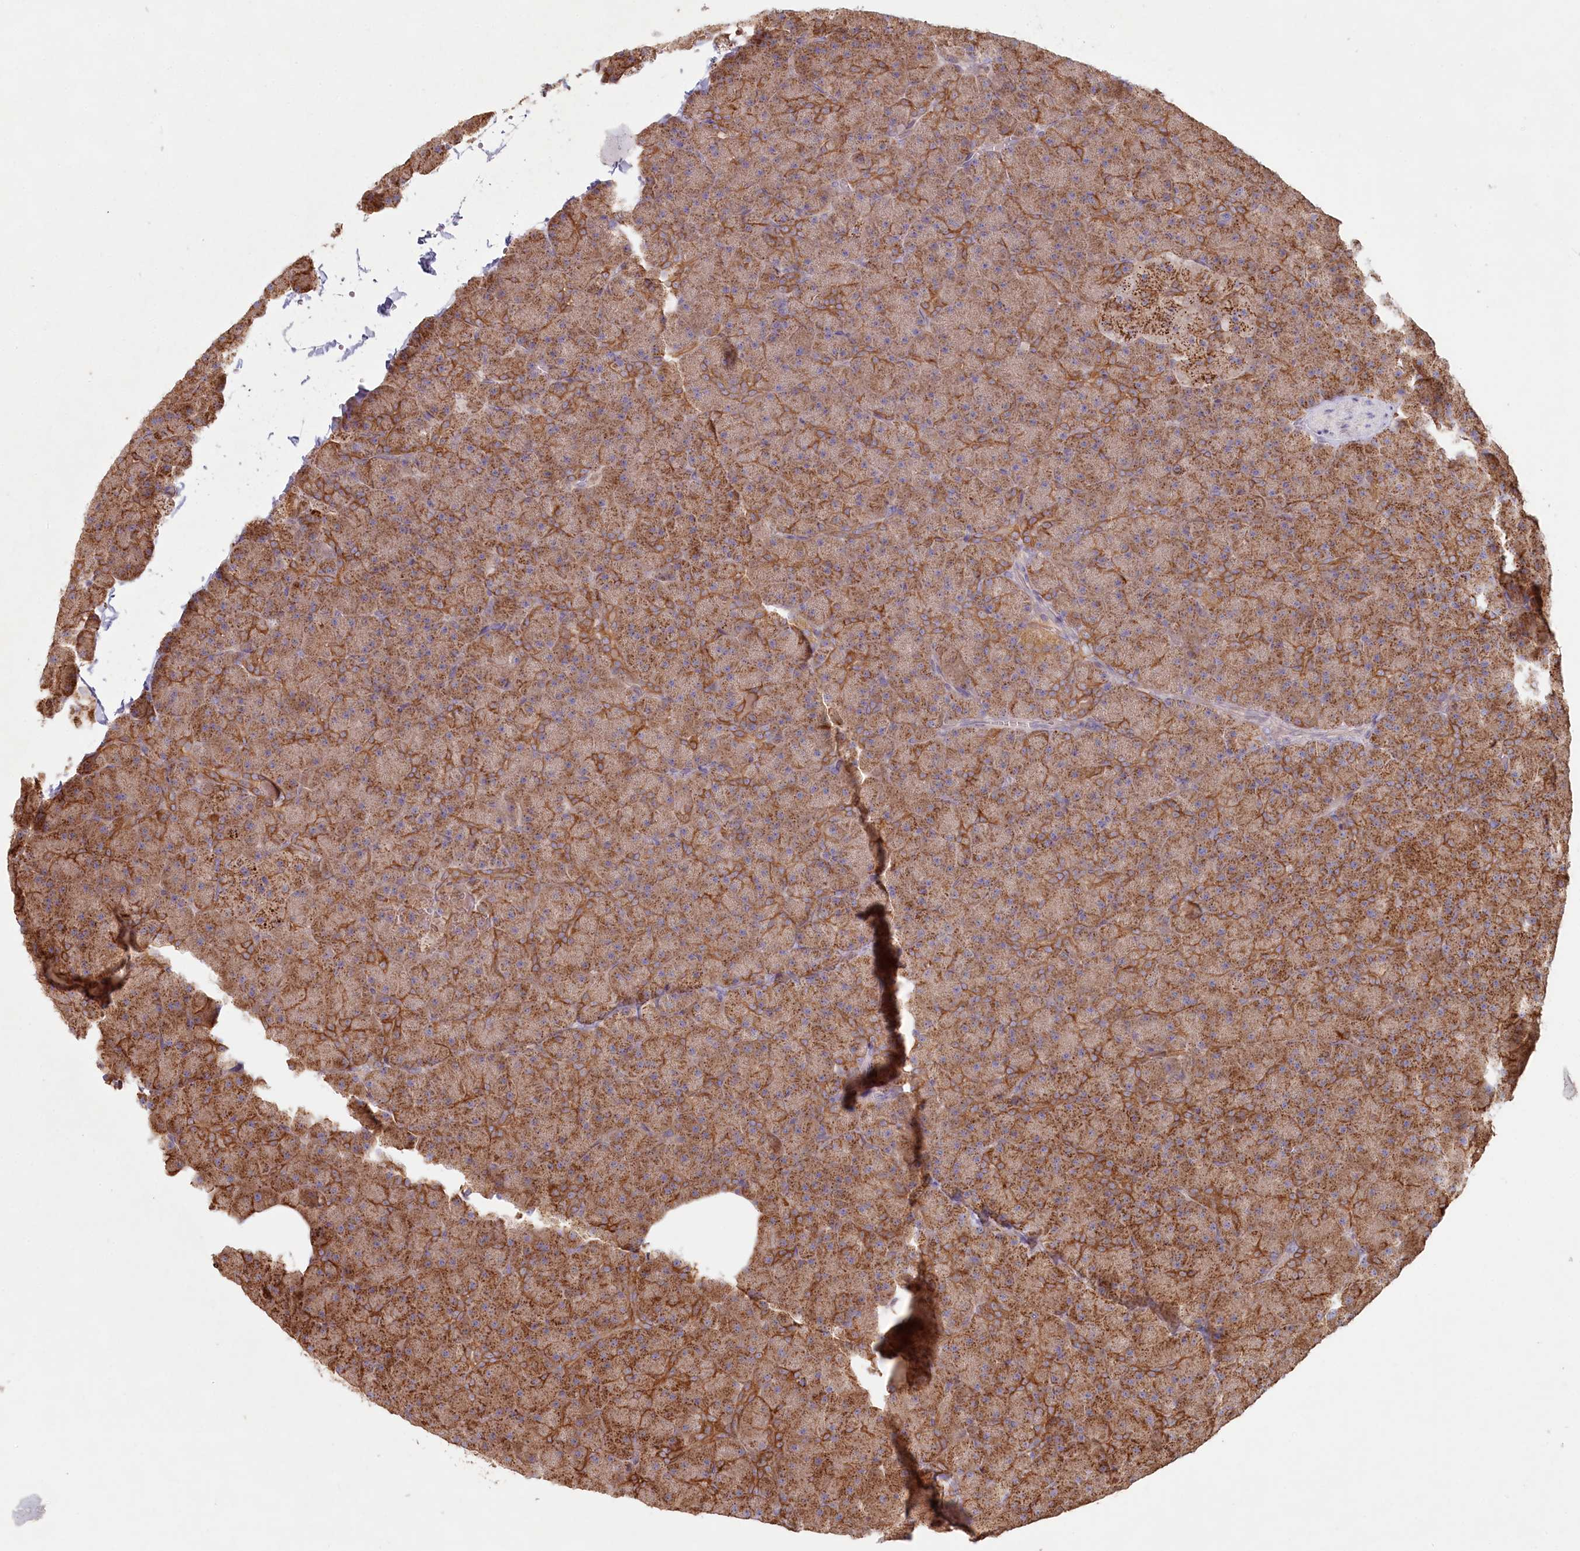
{"staining": {"intensity": "moderate", "quantity": ">75%", "location": "cytoplasmic/membranous"}, "tissue": "pancreas", "cell_type": "Exocrine glandular cells", "image_type": "normal", "snomed": [{"axis": "morphology", "description": "Normal tissue, NOS"}, {"axis": "topography", "description": "Pancreas"}], "caption": "Human pancreas stained with a brown dye displays moderate cytoplasmic/membranous positive staining in about >75% of exocrine glandular cells.", "gene": "HAL", "patient": {"sex": "male", "age": 36}}